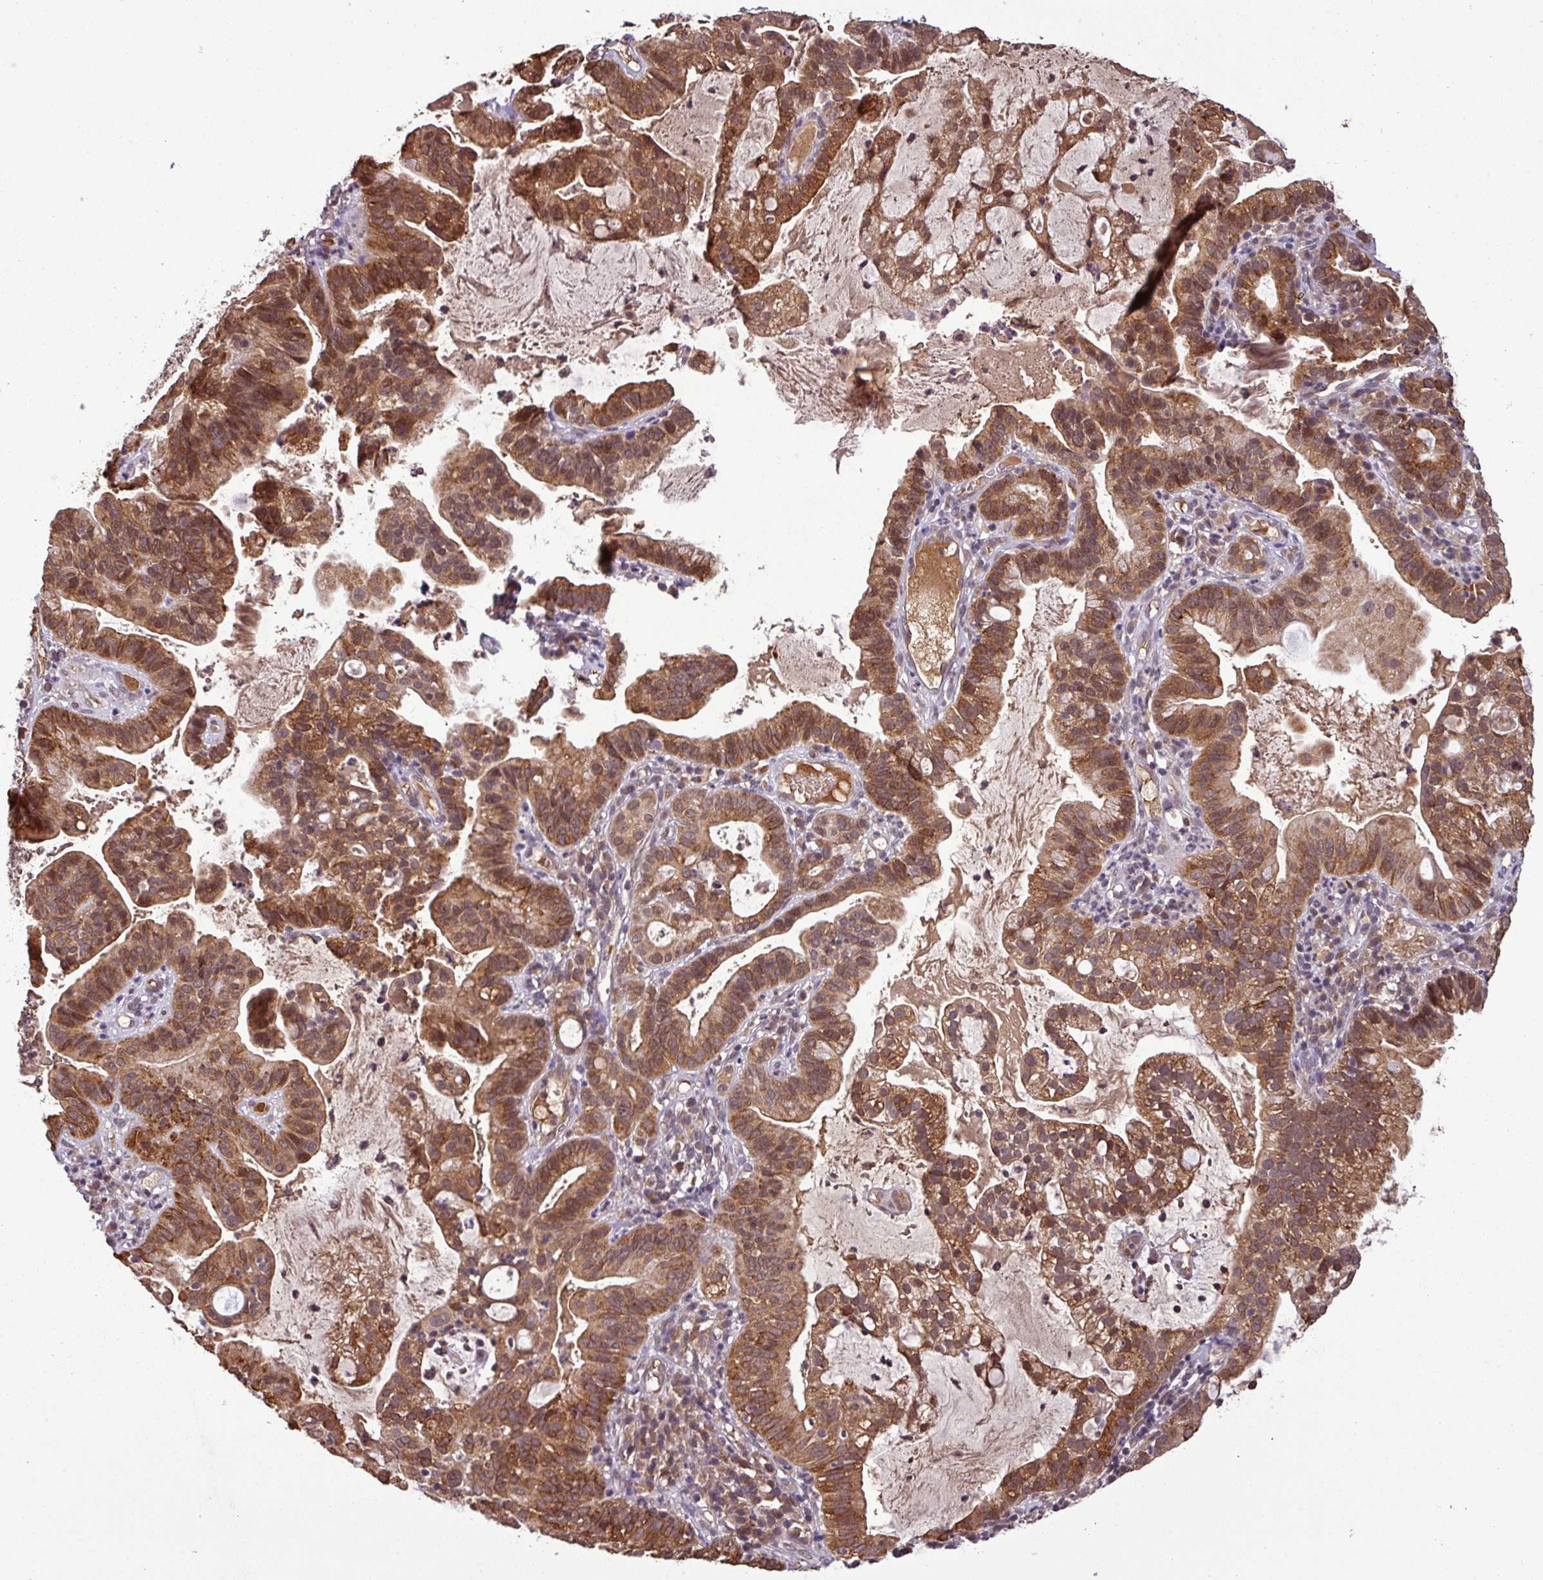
{"staining": {"intensity": "moderate", "quantity": ">75%", "location": "cytoplasmic/membranous,nuclear"}, "tissue": "cervical cancer", "cell_type": "Tumor cells", "image_type": "cancer", "snomed": [{"axis": "morphology", "description": "Adenocarcinoma, NOS"}, {"axis": "topography", "description": "Cervix"}], "caption": "IHC staining of adenocarcinoma (cervical), which reveals medium levels of moderate cytoplasmic/membranous and nuclear staining in about >75% of tumor cells indicating moderate cytoplasmic/membranous and nuclear protein positivity. The staining was performed using DAB (3,3'-diaminobenzidine) (brown) for protein detection and nuclei were counterstained in hematoxylin (blue).", "gene": "NOB1", "patient": {"sex": "female", "age": 41}}